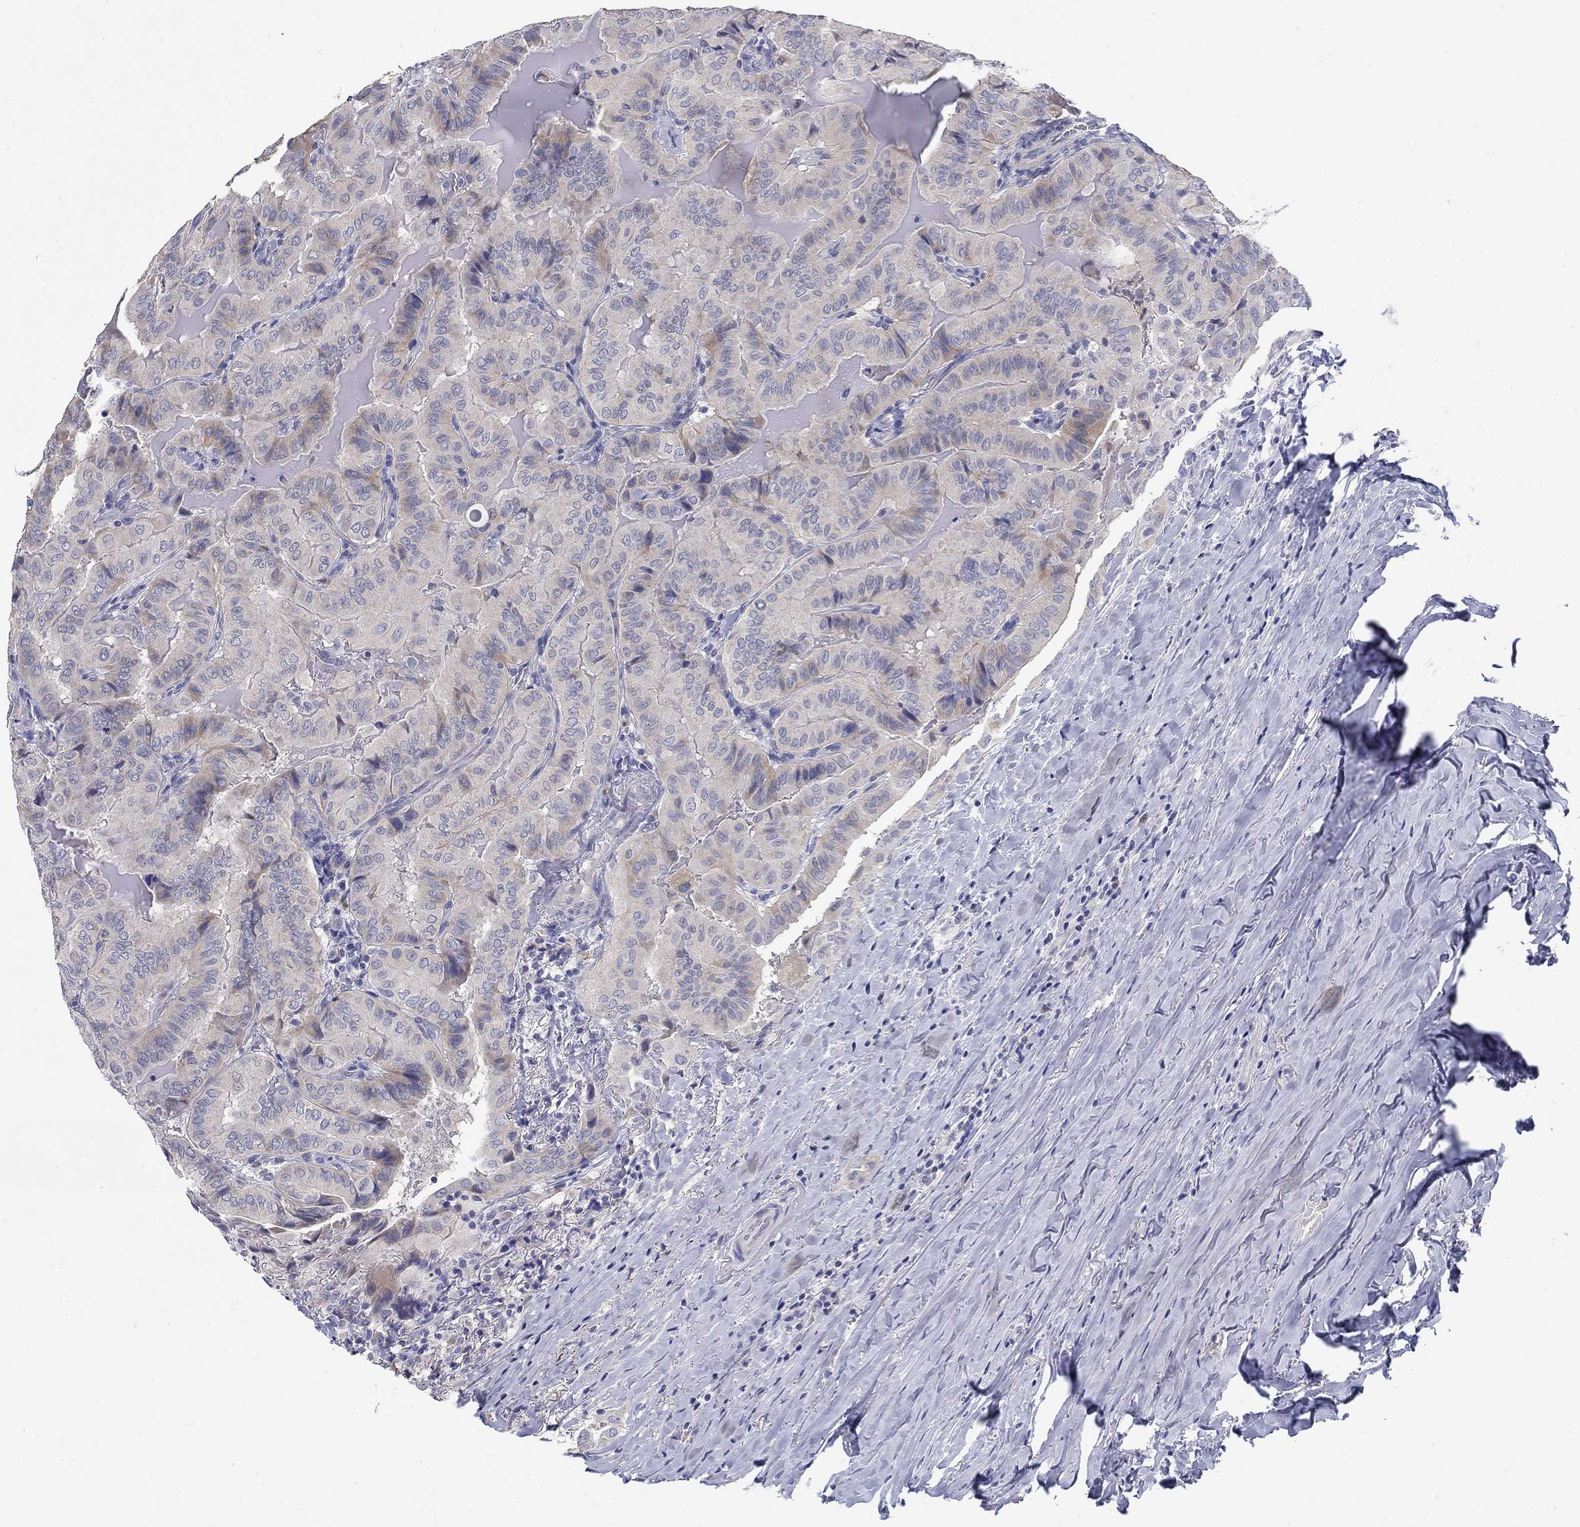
{"staining": {"intensity": "weak", "quantity": "<25%", "location": "cytoplasmic/membranous"}, "tissue": "thyroid cancer", "cell_type": "Tumor cells", "image_type": "cancer", "snomed": [{"axis": "morphology", "description": "Papillary adenocarcinoma, NOS"}, {"axis": "topography", "description": "Thyroid gland"}], "caption": "Tumor cells show no significant protein positivity in thyroid cancer. (DAB (3,3'-diaminobenzidine) immunohistochemistry with hematoxylin counter stain).", "gene": "ABCA4", "patient": {"sex": "female", "age": 68}}